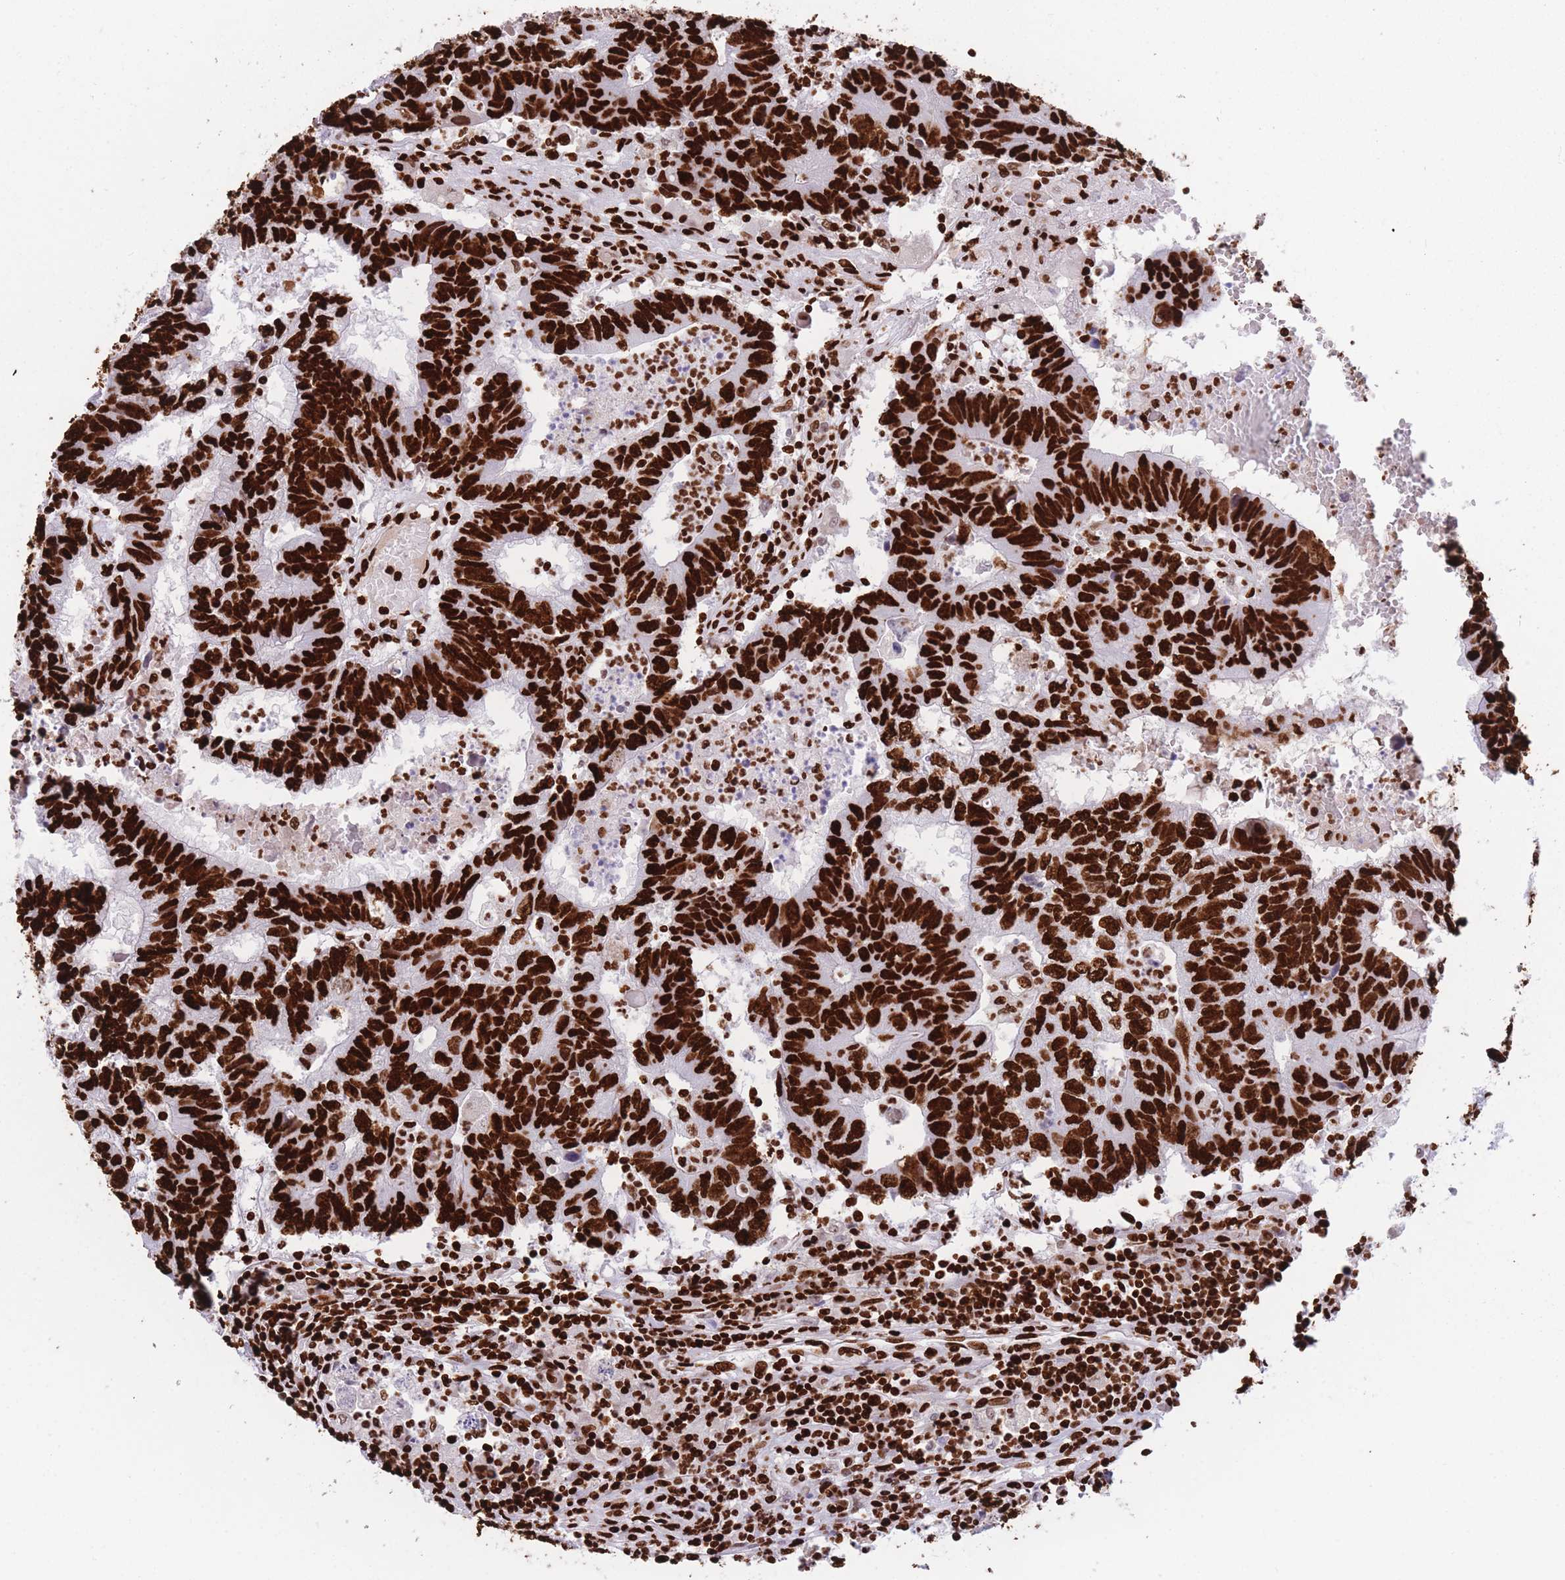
{"staining": {"intensity": "strong", "quantity": ">75%", "location": "nuclear"}, "tissue": "colorectal cancer", "cell_type": "Tumor cells", "image_type": "cancer", "snomed": [{"axis": "morphology", "description": "Adenocarcinoma, NOS"}, {"axis": "topography", "description": "Colon"}], "caption": "This histopathology image exhibits immunohistochemistry staining of human colorectal cancer (adenocarcinoma), with high strong nuclear staining in approximately >75% of tumor cells.", "gene": "HNRNPUL1", "patient": {"sex": "female", "age": 48}}